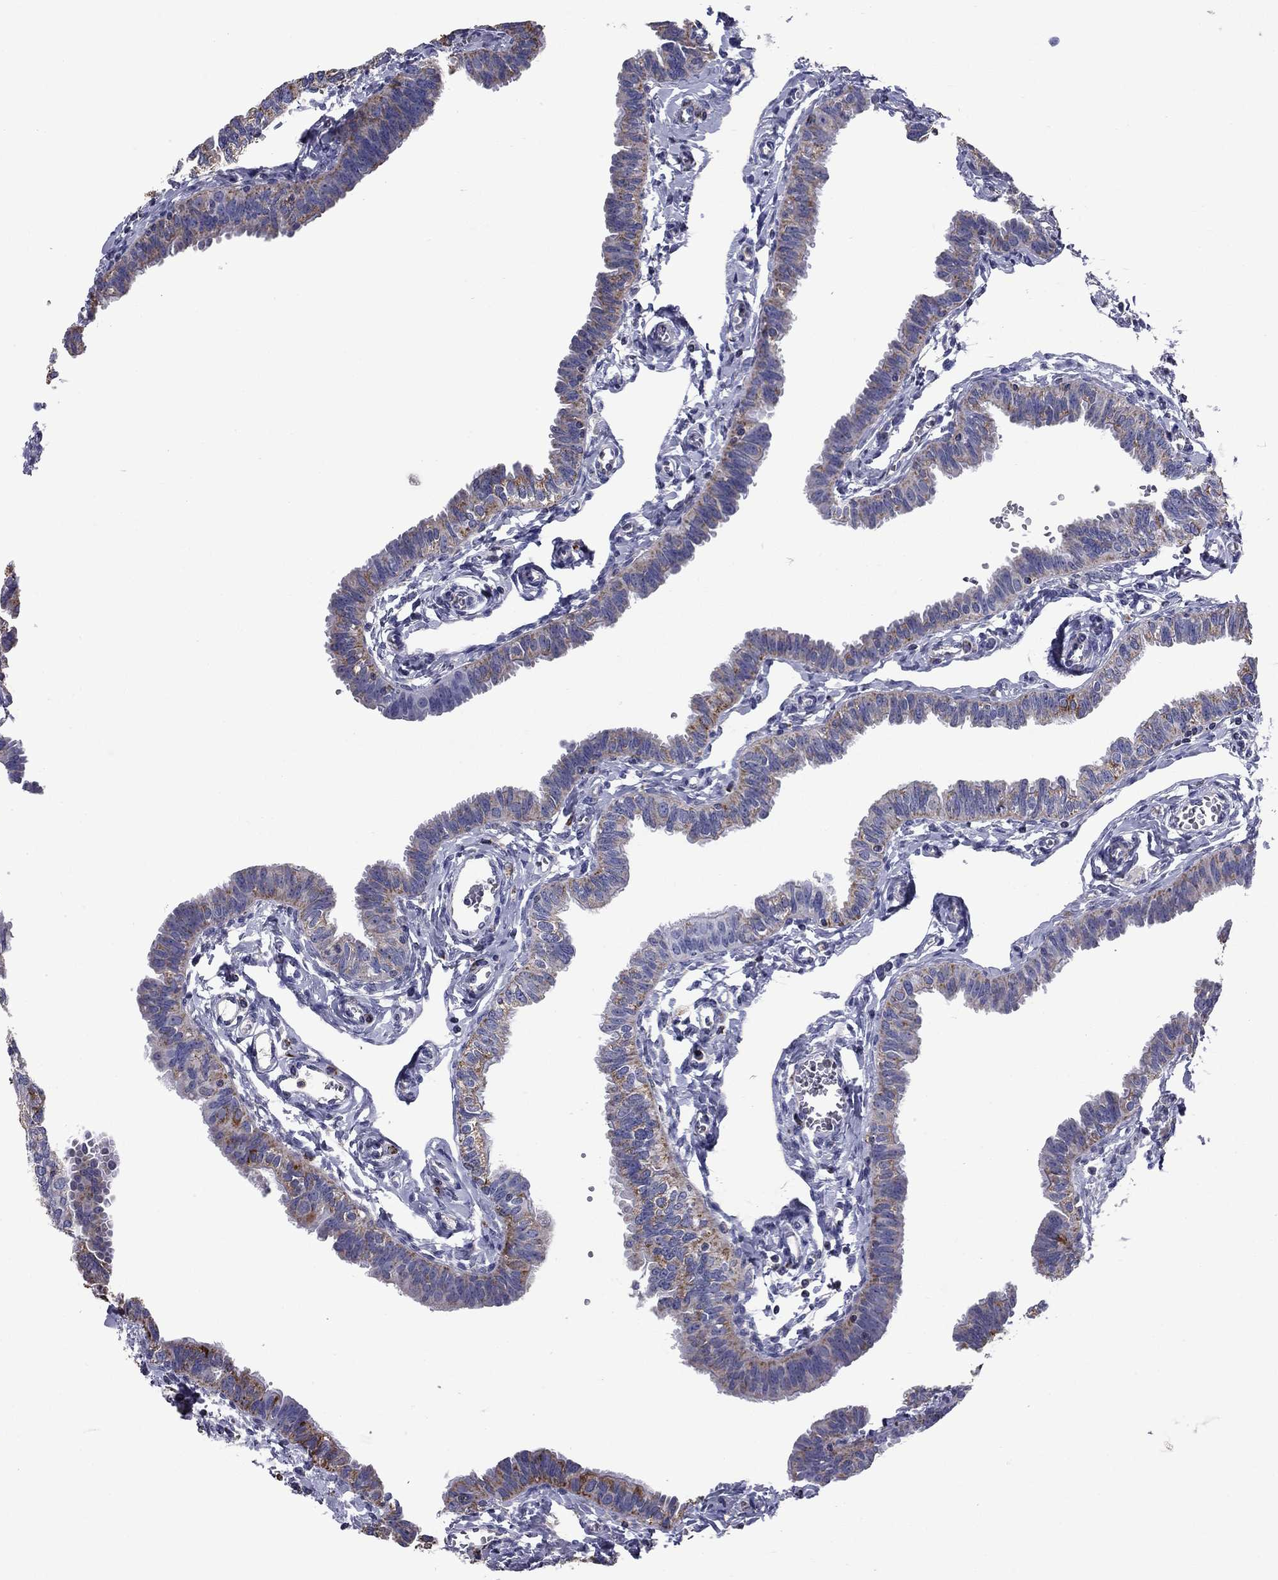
{"staining": {"intensity": "strong", "quantity": "25%-75%", "location": "cytoplasmic/membranous"}, "tissue": "fallopian tube", "cell_type": "Glandular cells", "image_type": "normal", "snomed": [{"axis": "morphology", "description": "Normal tissue, NOS"}, {"axis": "topography", "description": "Fallopian tube"}], "caption": "Fallopian tube stained with immunohistochemistry (IHC) displays strong cytoplasmic/membranous staining in about 25%-75% of glandular cells.", "gene": "NDUFA4L2", "patient": {"sex": "female", "age": 54}}